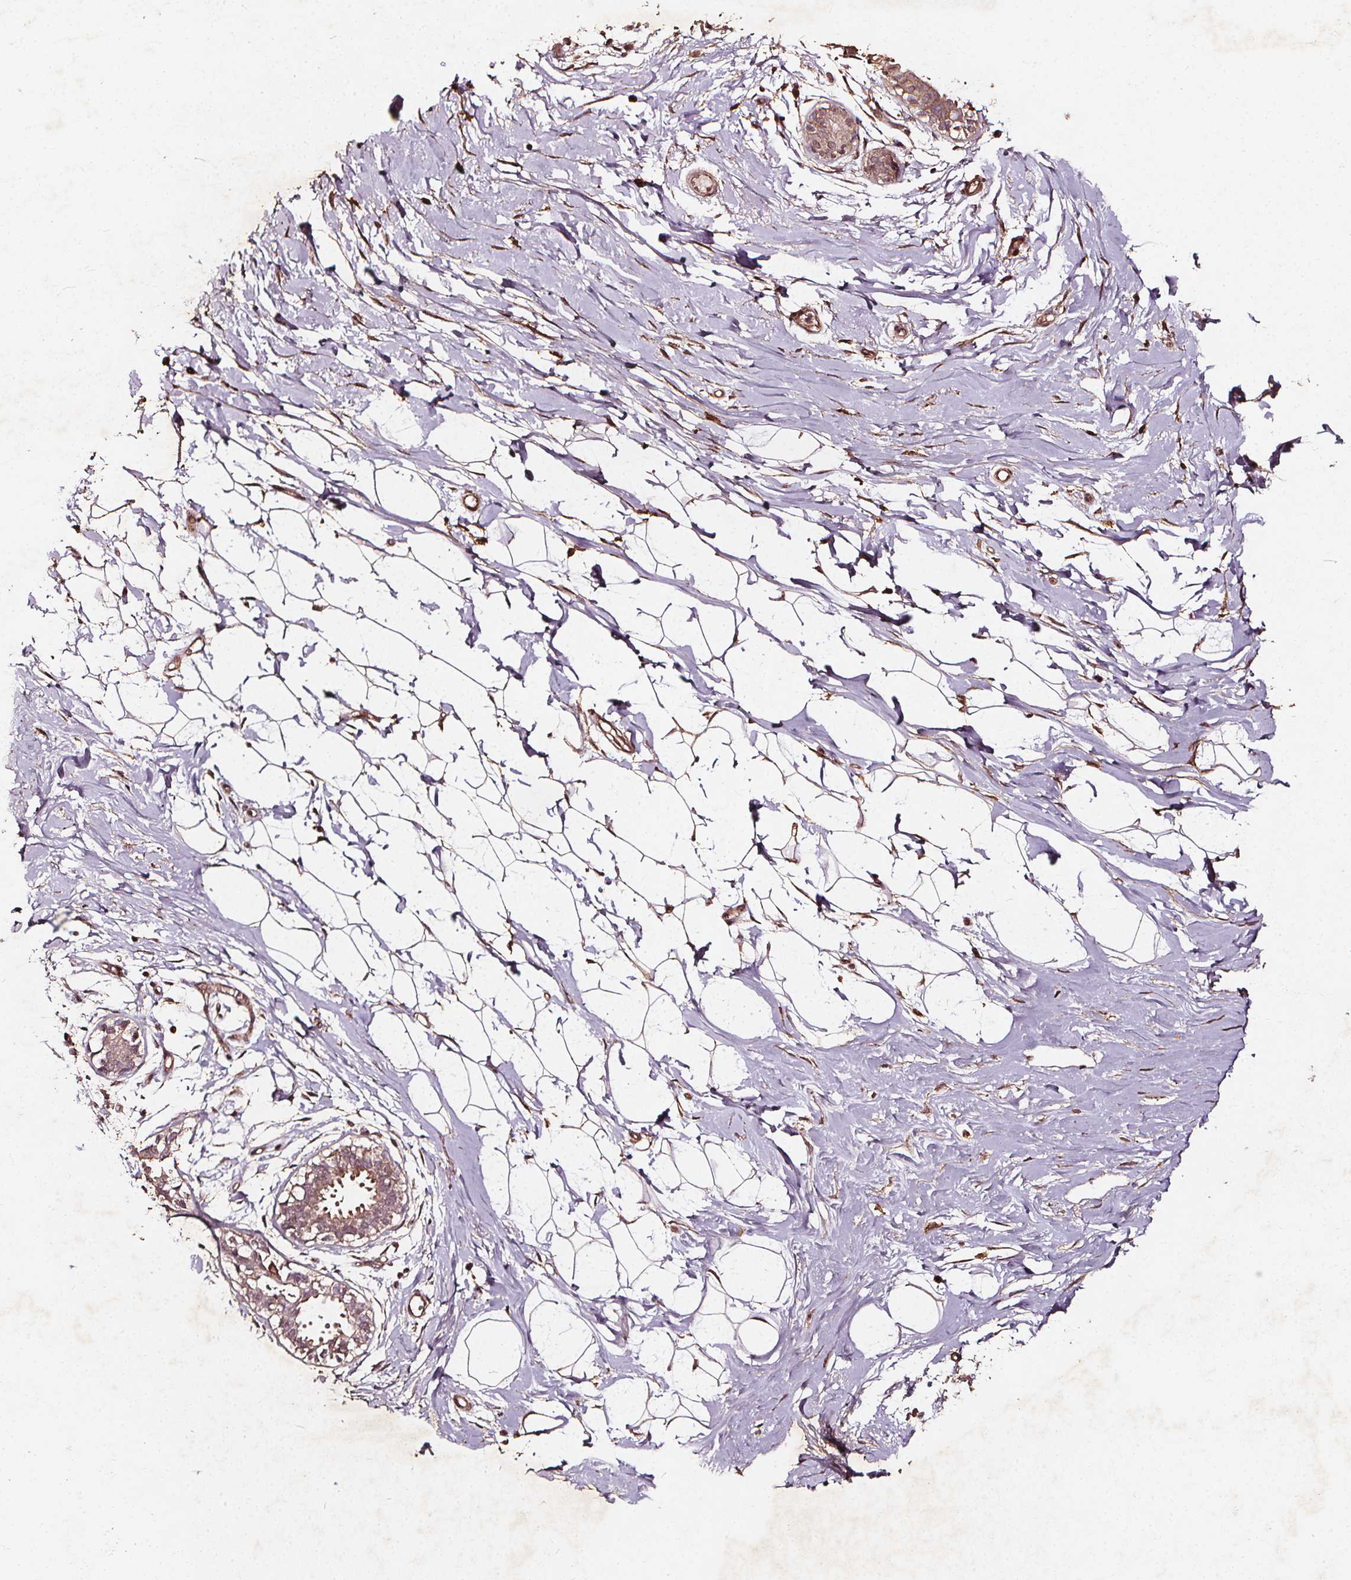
{"staining": {"intensity": "moderate", "quantity": ">75%", "location": "cytoplasmic/membranous"}, "tissue": "breast", "cell_type": "Adipocytes", "image_type": "normal", "snomed": [{"axis": "morphology", "description": "Normal tissue, NOS"}, {"axis": "topography", "description": "Breast"}], "caption": "Breast stained with IHC shows moderate cytoplasmic/membranous staining in about >75% of adipocytes.", "gene": "ABCA1", "patient": {"sex": "female", "age": 49}}